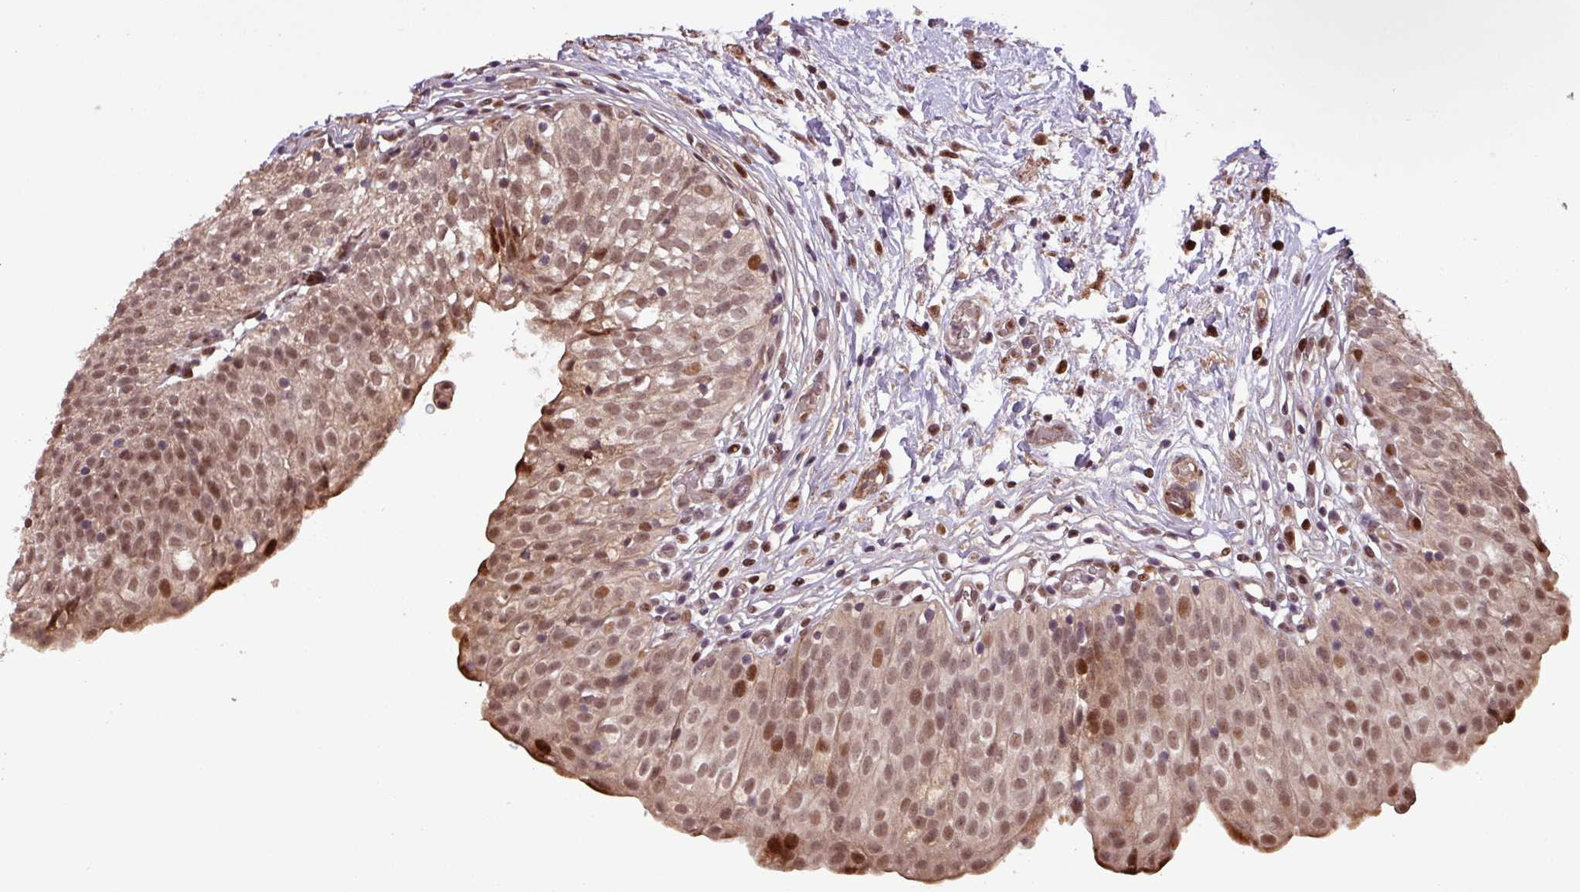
{"staining": {"intensity": "moderate", "quantity": ">75%", "location": "nuclear"}, "tissue": "urinary bladder", "cell_type": "Urothelial cells", "image_type": "normal", "snomed": [{"axis": "morphology", "description": "Normal tissue, NOS"}, {"axis": "topography", "description": "Urinary bladder"}], "caption": "Protein expression analysis of benign urinary bladder displays moderate nuclear expression in approximately >75% of urothelial cells.", "gene": "SLC22A24", "patient": {"sex": "male", "age": 55}}